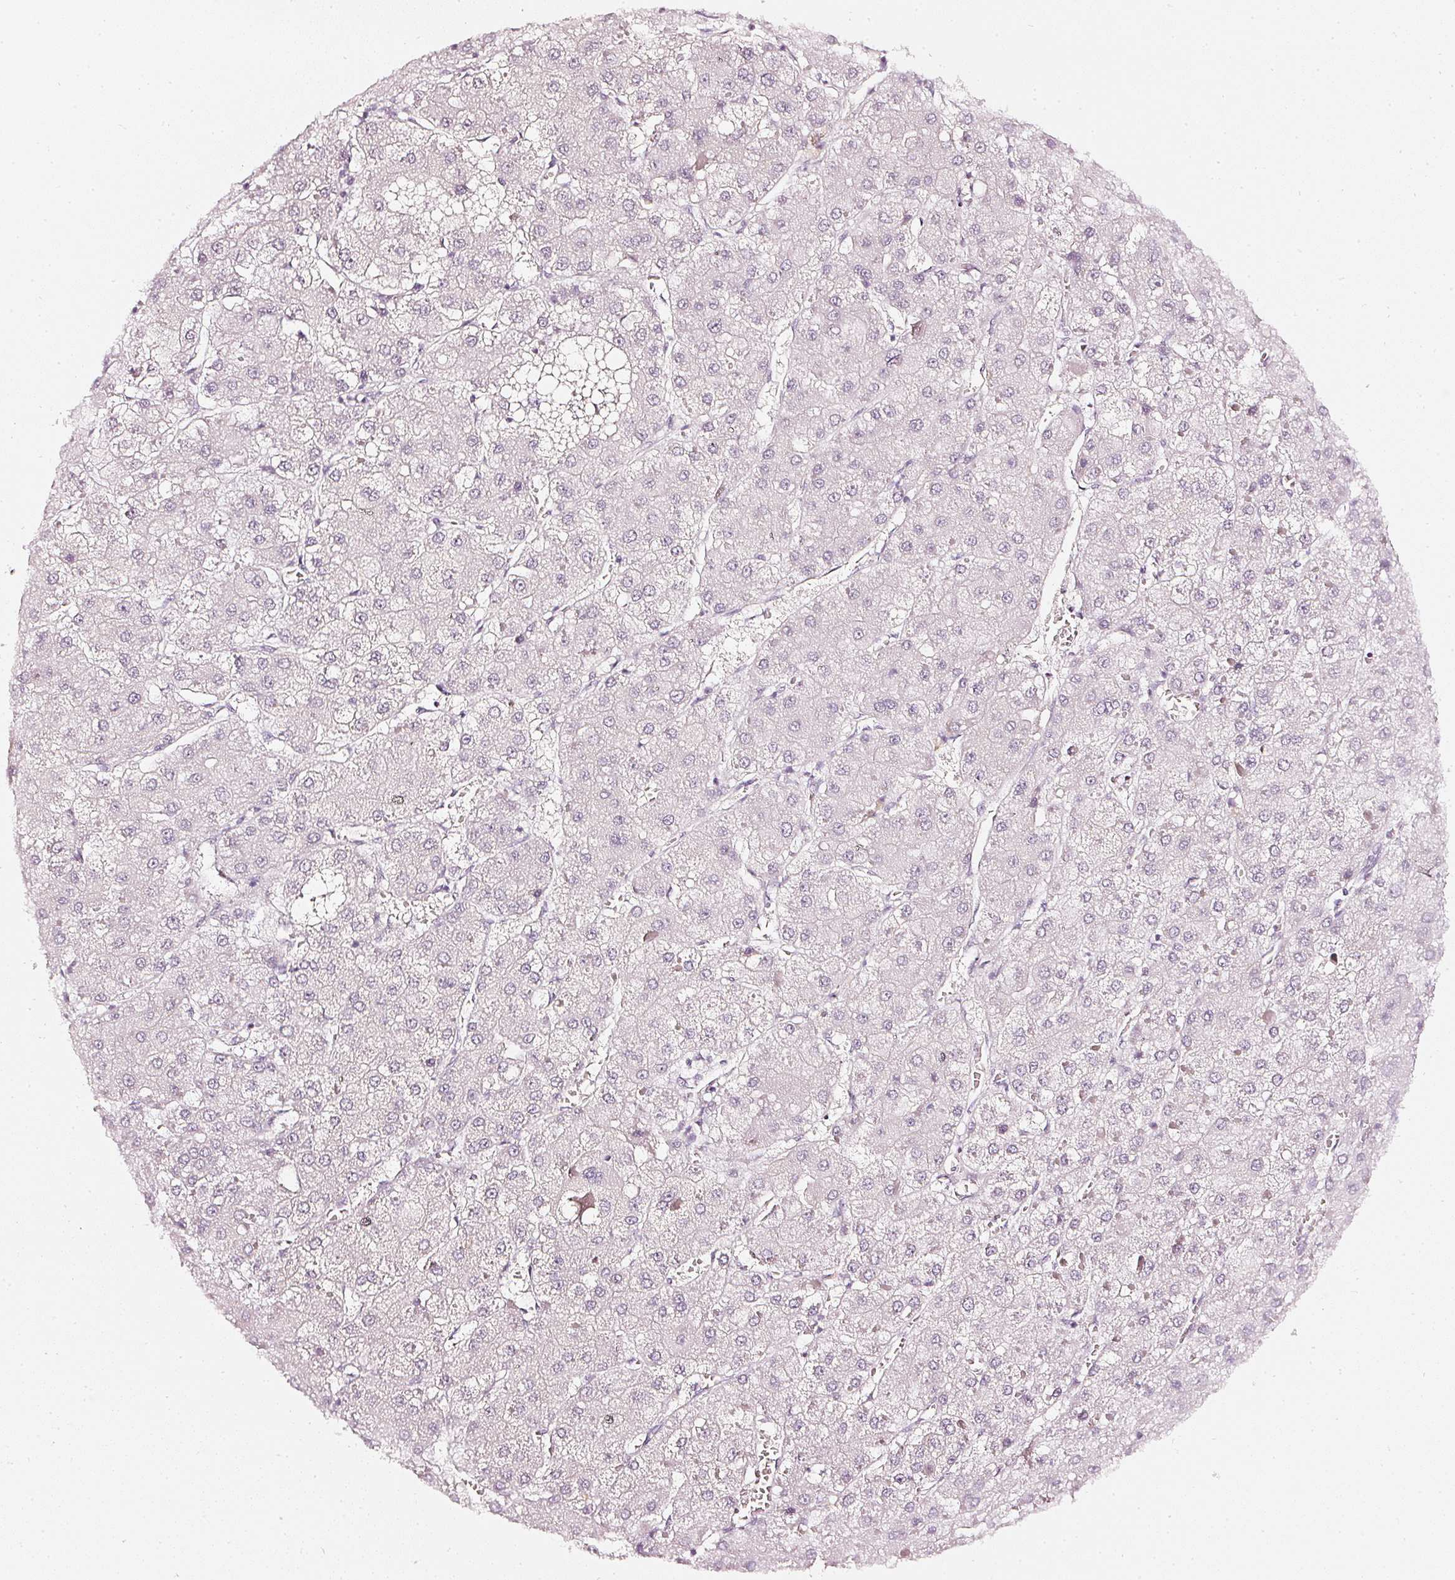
{"staining": {"intensity": "negative", "quantity": "none", "location": "none"}, "tissue": "liver cancer", "cell_type": "Tumor cells", "image_type": "cancer", "snomed": [{"axis": "morphology", "description": "Carcinoma, Hepatocellular, NOS"}, {"axis": "topography", "description": "Liver"}], "caption": "Tumor cells are negative for protein expression in human liver cancer. Brightfield microscopy of immunohistochemistry stained with DAB (brown) and hematoxylin (blue), captured at high magnification.", "gene": "CNP", "patient": {"sex": "female", "age": 73}}